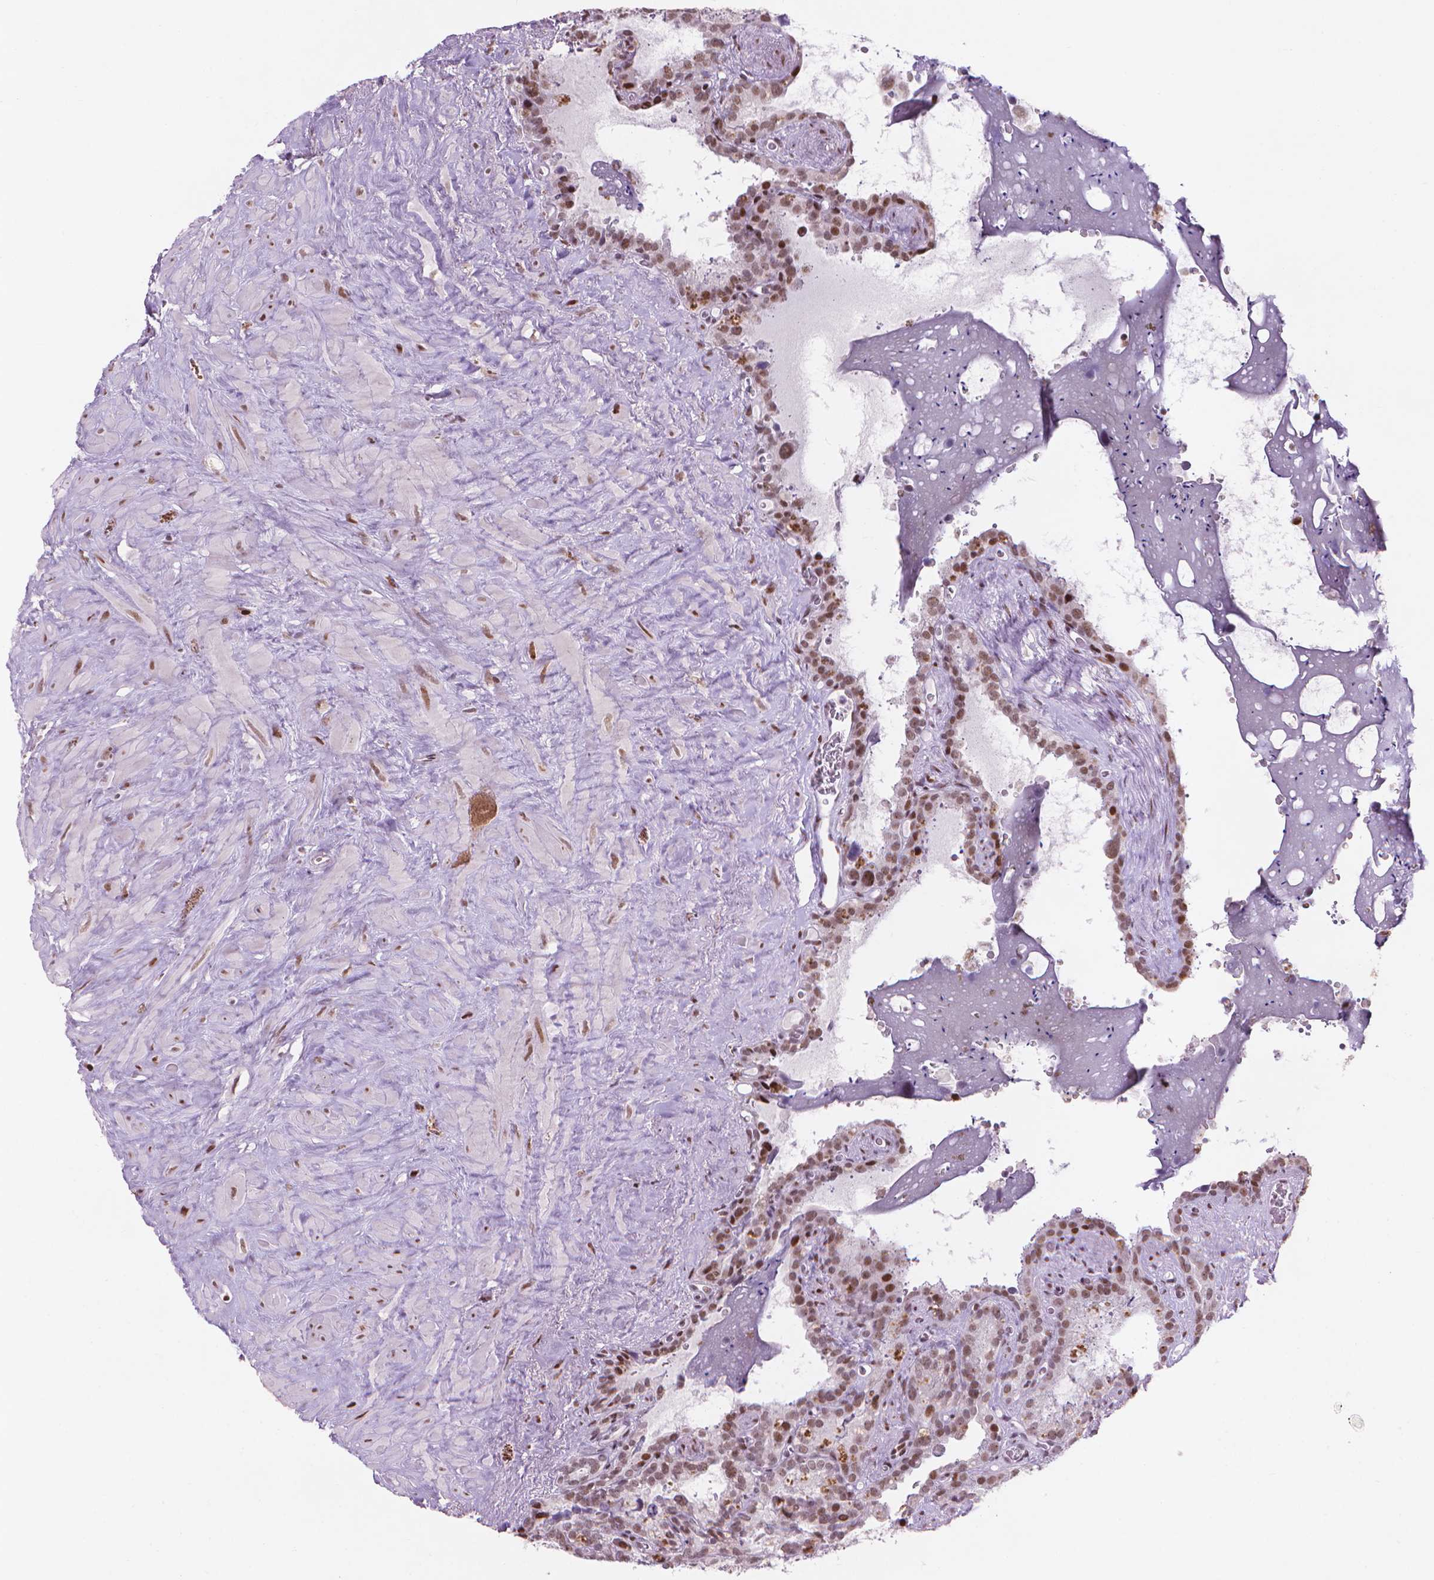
{"staining": {"intensity": "moderate", "quantity": ">75%", "location": "nuclear"}, "tissue": "seminal vesicle", "cell_type": "Glandular cells", "image_type": "normal", "snomed": [{"axis": "morphology", "description": "Normal tissue, NOS"}, {"axis": "topography", "description": "Prostate"}, {"axis": "topography", "description": "Seminal veicle"}], "caption": "Moderate nuclear staining is appreciated in about >75% of glandular cells in benign seminal vesicle.", "gene": "HES7", "patient": {"sex": "male", "age": 71}}